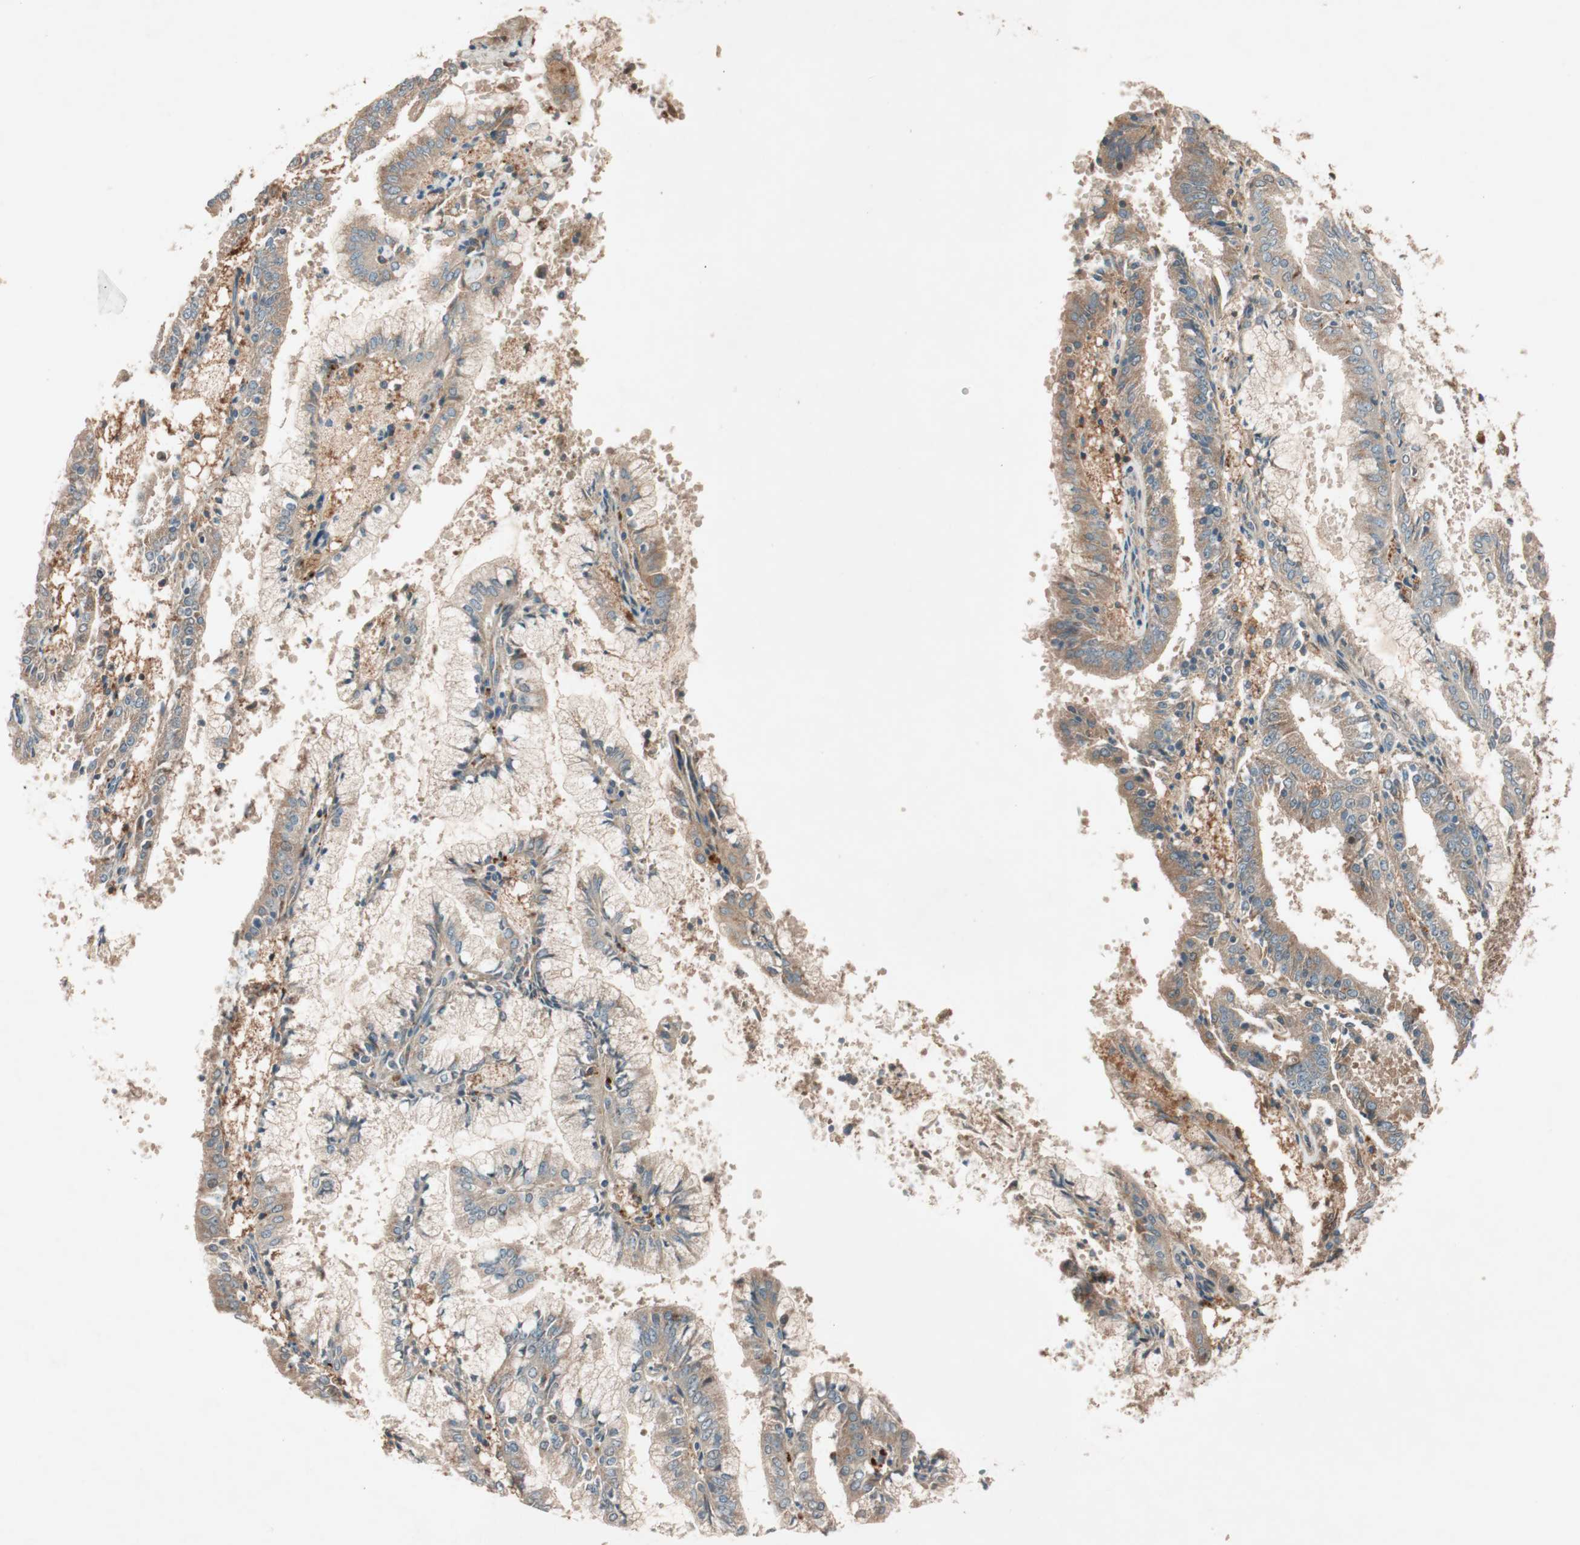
{"staining": {"intensity": "moderate", "quantity": "25%-75%", "location": "cytoplasmic/membranous"}, "tissue": "endometrial cancer", "cell_type": "Tumor cells", "image_type": "cancer", "snomed": [{"axis": "morphology", "description": "Adenocarcinoma, NOS"}, {"axis": "topography", "description": "Endometrium"}], "caption": "The image displays a brown stain indicating the presence of a protein in the cytoplasmic/membranous of tumor cells in endometrial cancer (adenocarcinoma). (IHC, brightfield microscopy, high magnification).", "gene": "EPHA6", "patient": {"sex": "female", "age": 63}}